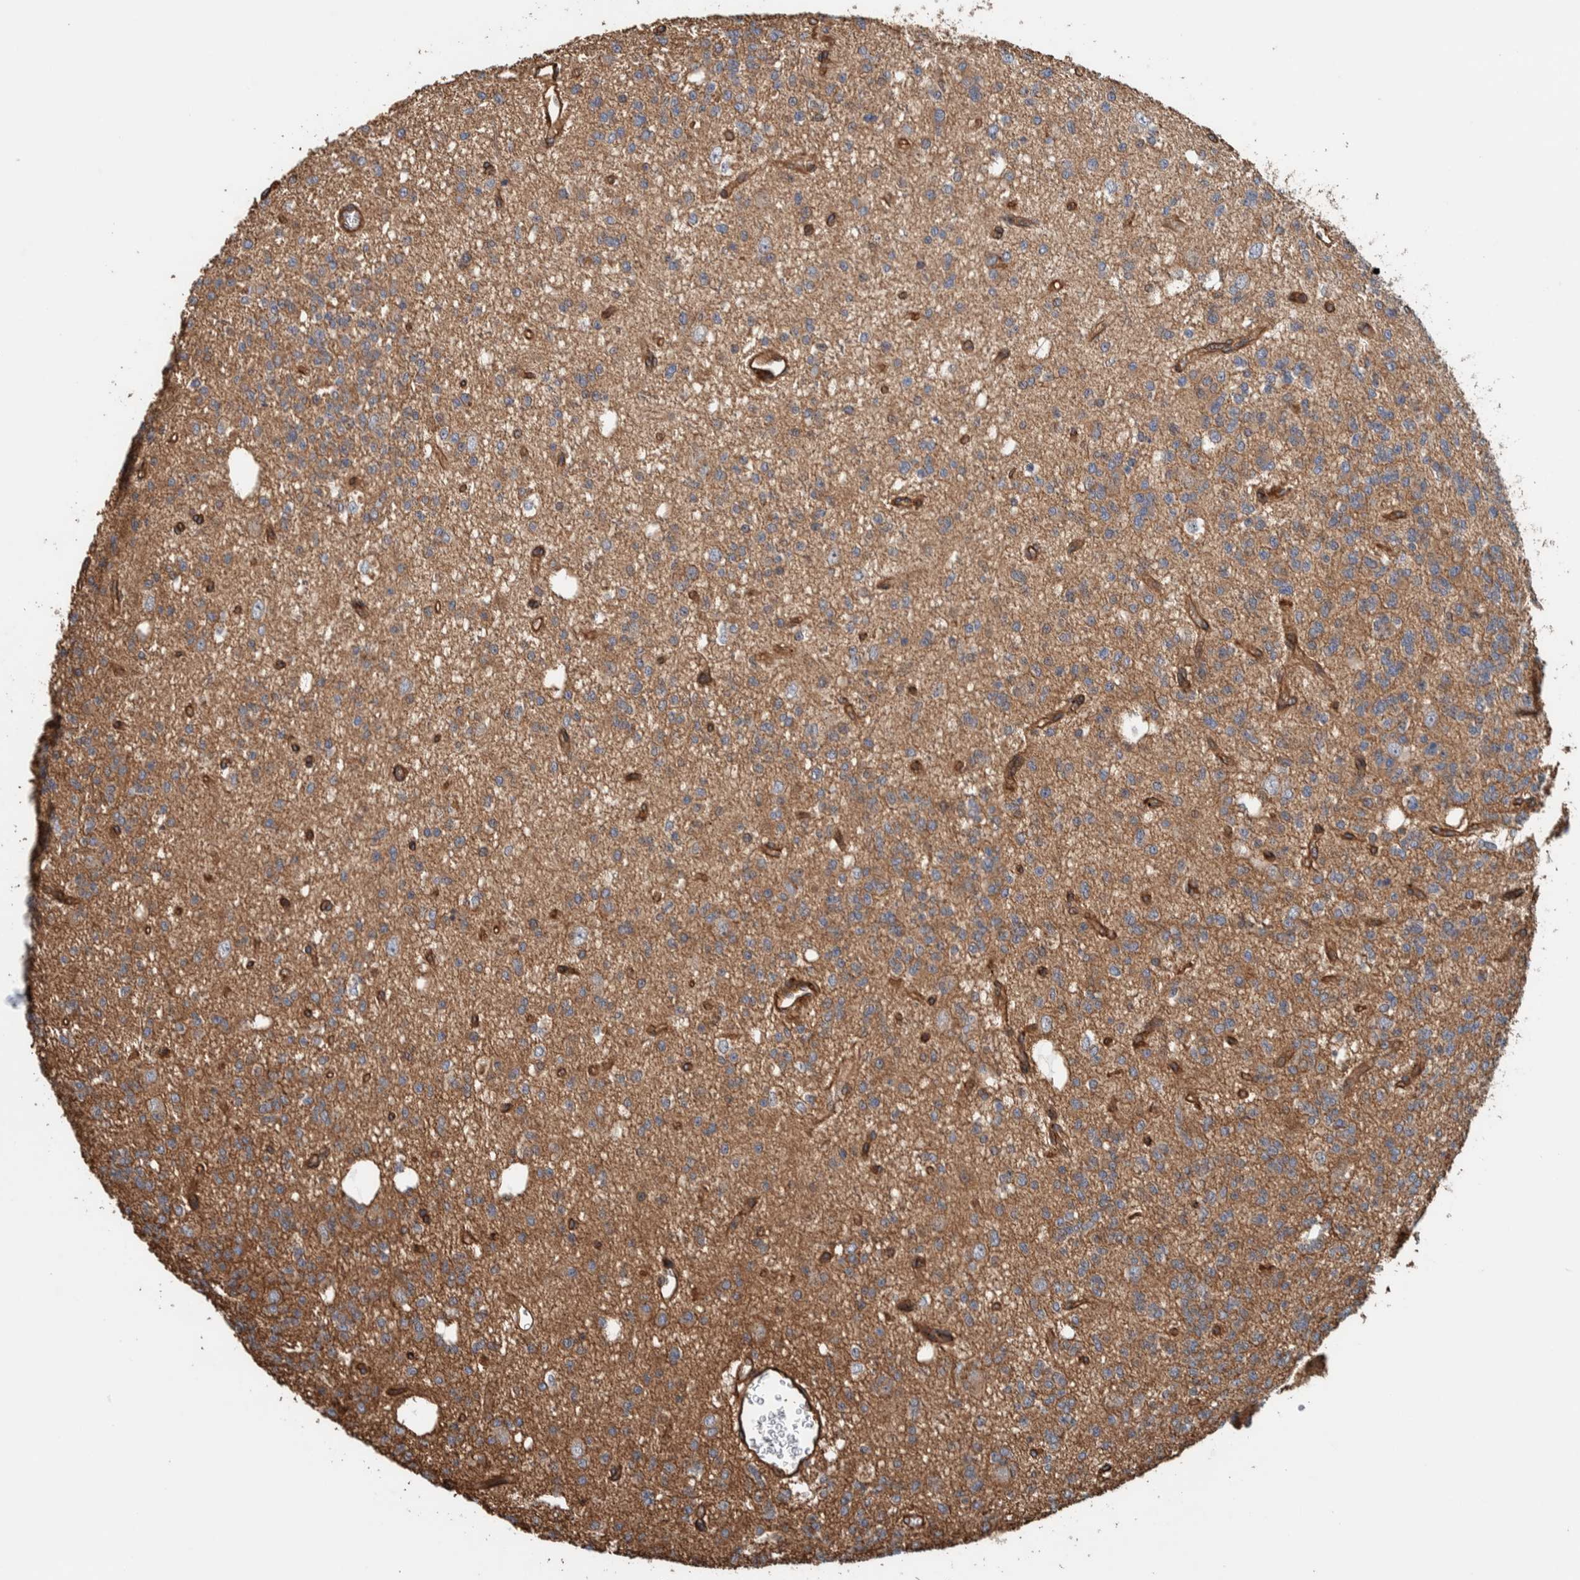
{"staining": {"intensity": "moderate", "quantity": ">75%", "location": "cytoplasmic/membranous"}, "tissue": "glioma", "cell_type": "Tumor cells", "image_type": "cancer", "snomed": [{"axis": "morphology", "description": "Glioma, malignant, Low grade"}, {"axis": "topography", "description": "Brain"}], "caption": "Immunohistochemical staining of glioma shows medium levels of moderate cytoplasmic/membranous staining in approximately >75% of tumor cells.", "gene": "PKD1L1", "patient": {"sex": "male", "age": 38}}